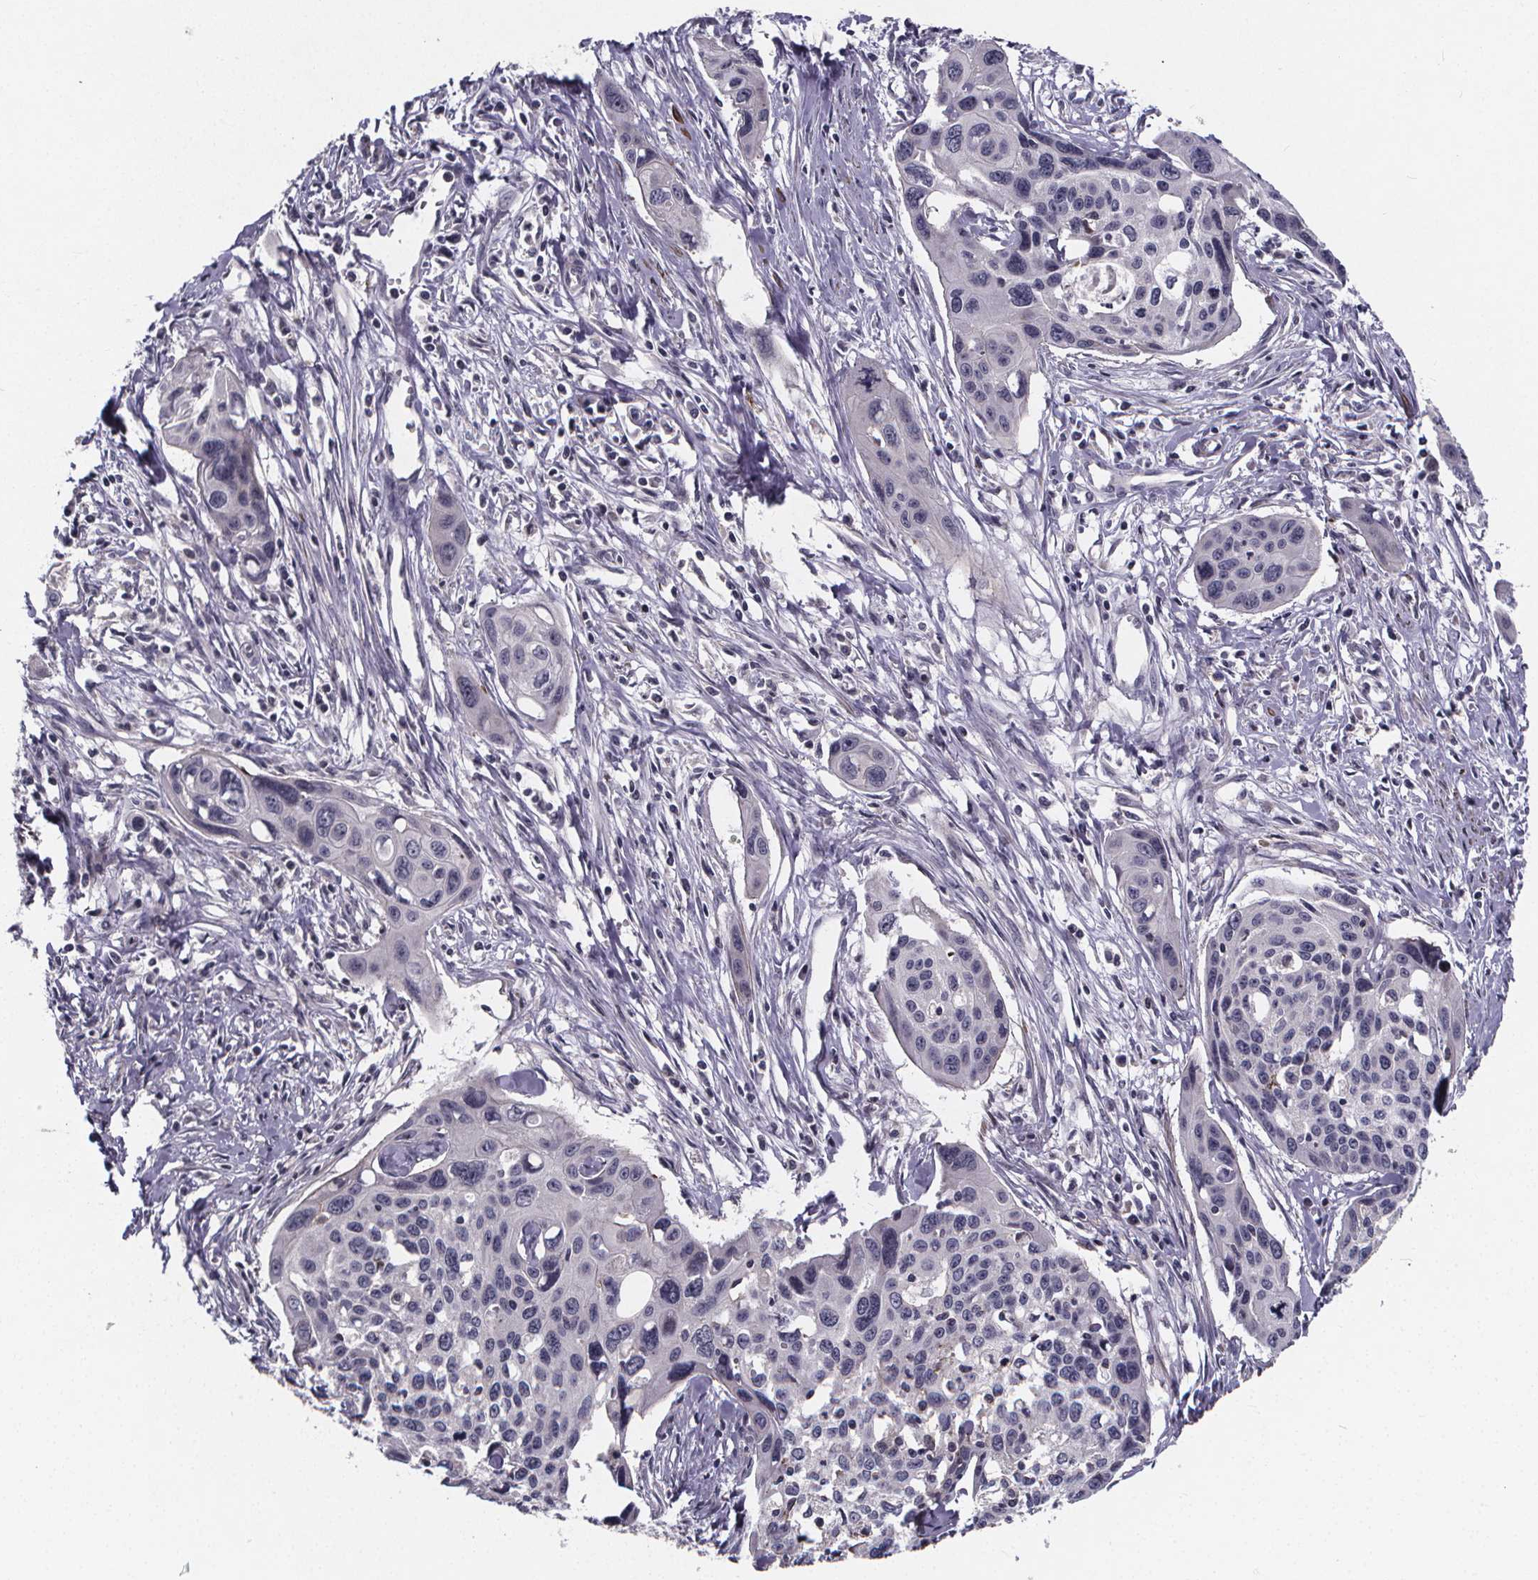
{"staining": {"intensity": "negative", "quantity": "none", "location": "none"}, "tissue": "cervical cancer", "cell_type": "Tumor cells", "image_type": "cancer", "snomed": [{"axis": "morphology", "description": "Squamous cell carcinoma, NOS"}, {"axis": "topography", "description": "Cervix"}], "caption": "The histopathology image demonstrates no staining of tumor cells in cervical squamous cell carcinoma.", "gene": "FBXW2", "patient": {"sex": "female", "age": 31}}